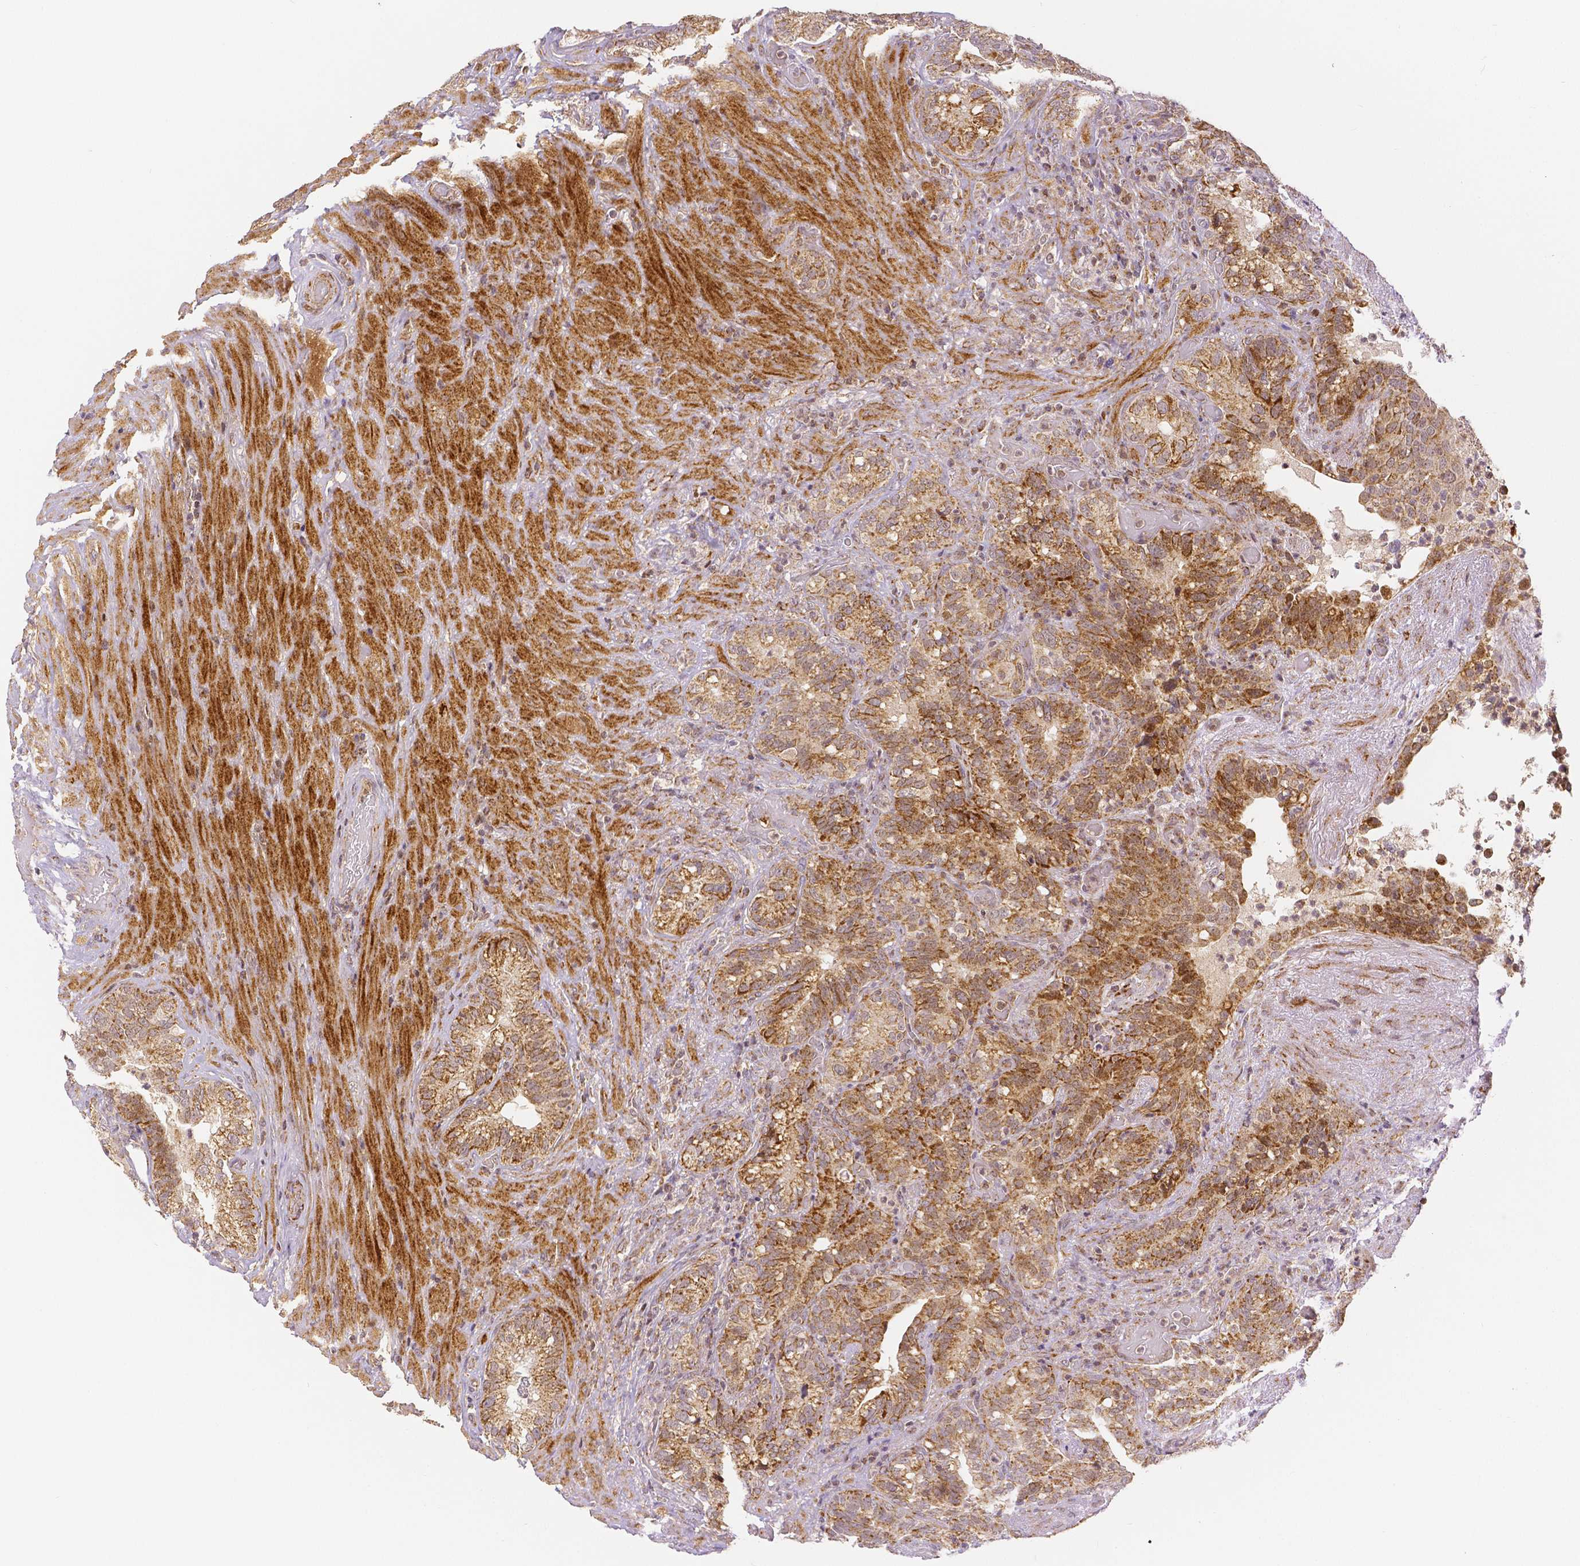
{"staining": {"intensity": "moderate", "quantity": ">75%", "location": "cytoplasmic/membranous,nuclear"}, "tissue": "seminal vesicle", "cell_type": "Glandular cells", "image_type": "normal", "snomed": [{"axis": "morphology", "description": "Normal tissue, NOS"}, {"axis": "topography", "description": "Seminal veicle"}], "caption": "Brown immunohistochemical staining in normal seminal vesicle reveals moderate cytoplasmic/membranous,nuclear positivity in approximately >75% of glandular cells. (Stains: DAB in brown, nuclei in blue, Microscopy: brightfield microscopy at high magnification).", "gene": "RHOT1", "patient": {"sex": "male", "age": 68}}